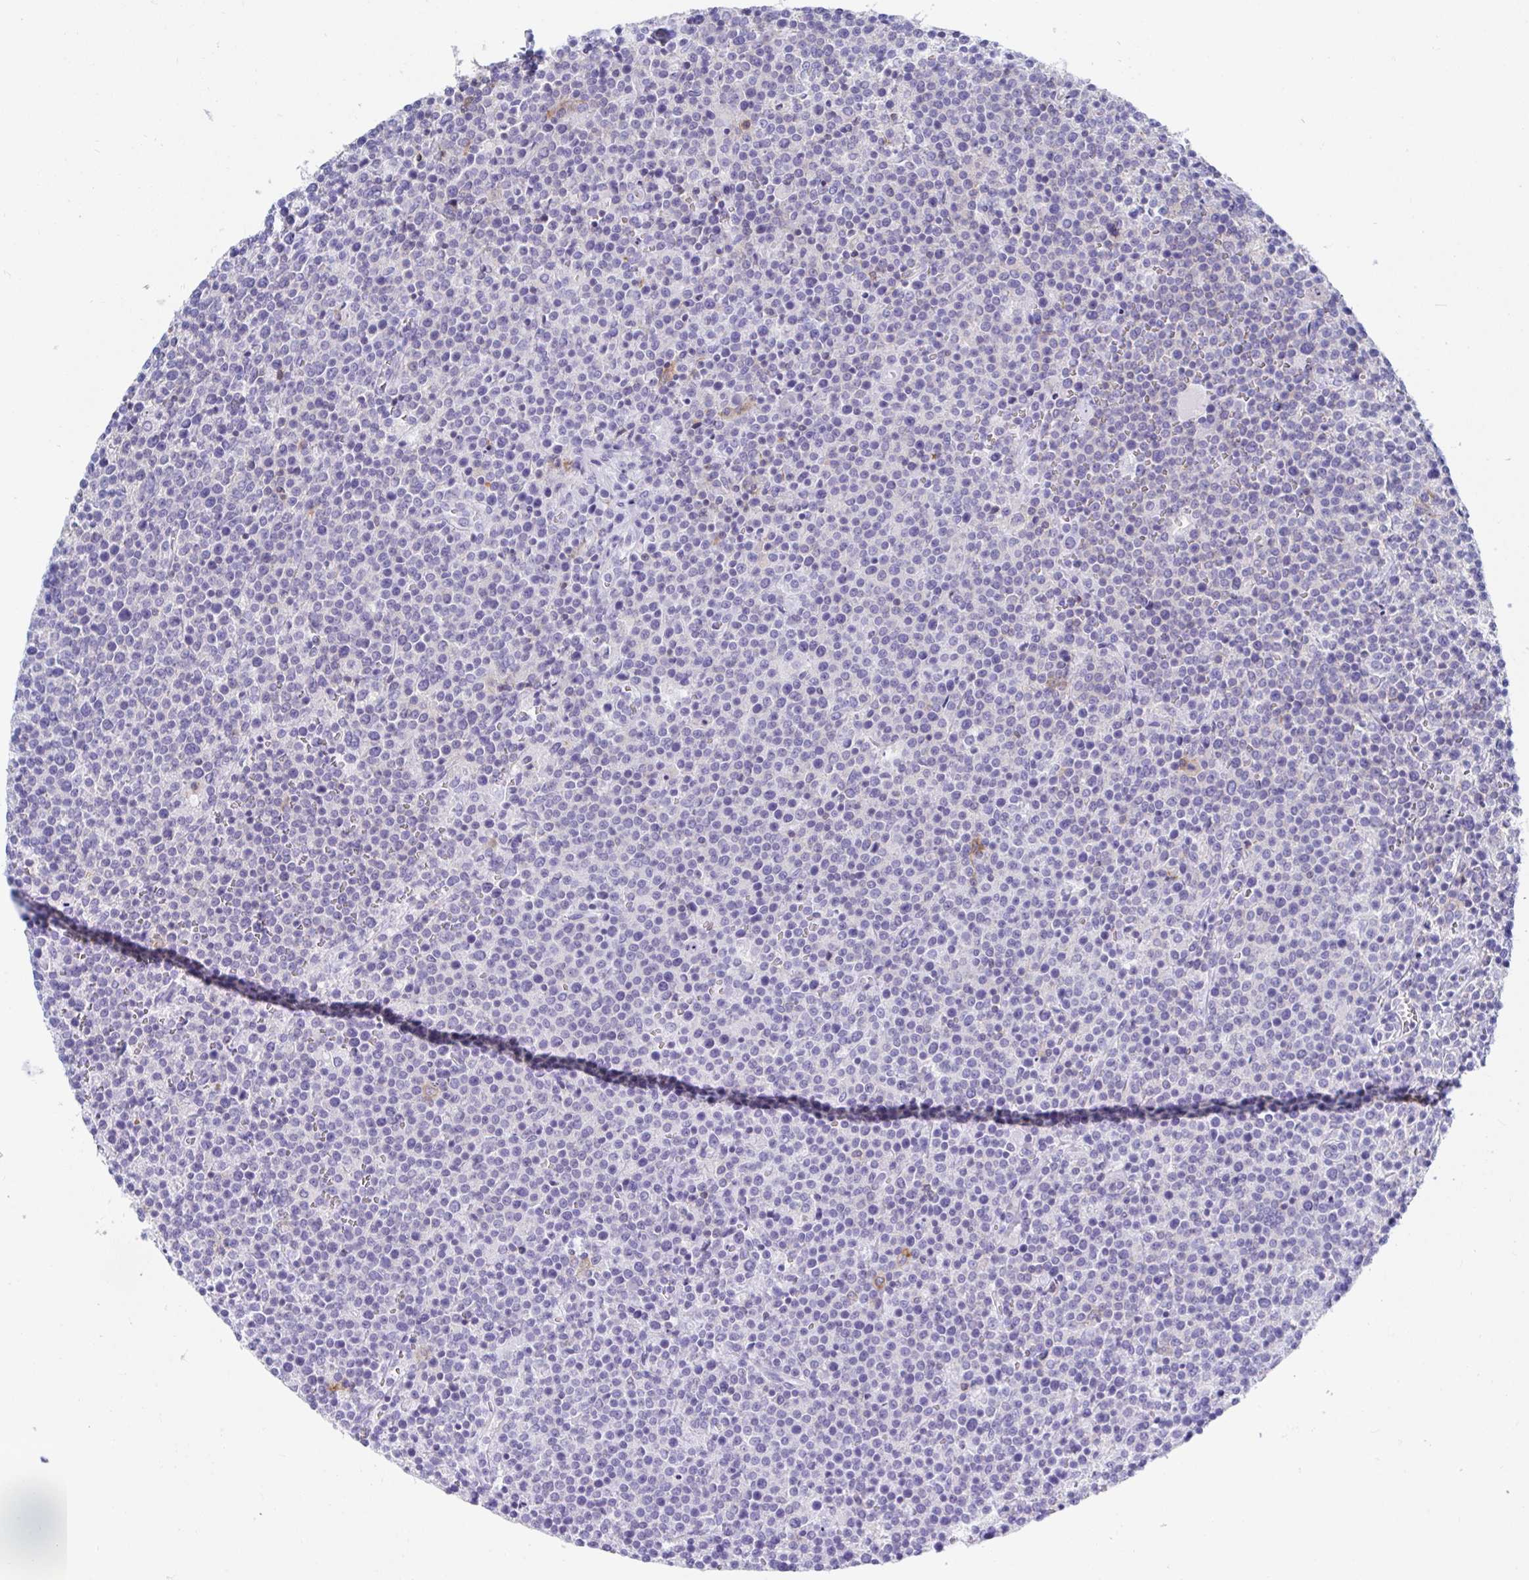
{"staining": {"intensity": "negative", "quantity": "none", "location": "none"}, "tissue": "lymphoma", "cell_type": "Tumor cells", "image_type": "cancer", "snomed": [{"axis": "morphology", "description": "Malignant lymphoma, non-Hodgkin's type, High grade"}, {"axis": "topography", "description": "Lymph node"}], "caption": "The photomicrograph exhibits no significant expression in tumor cells of high-grade malignant lymphoma, non-Hodgkin's type.", "gene": "FRMD3", "patient": {"sex": "male", "age": 61}}